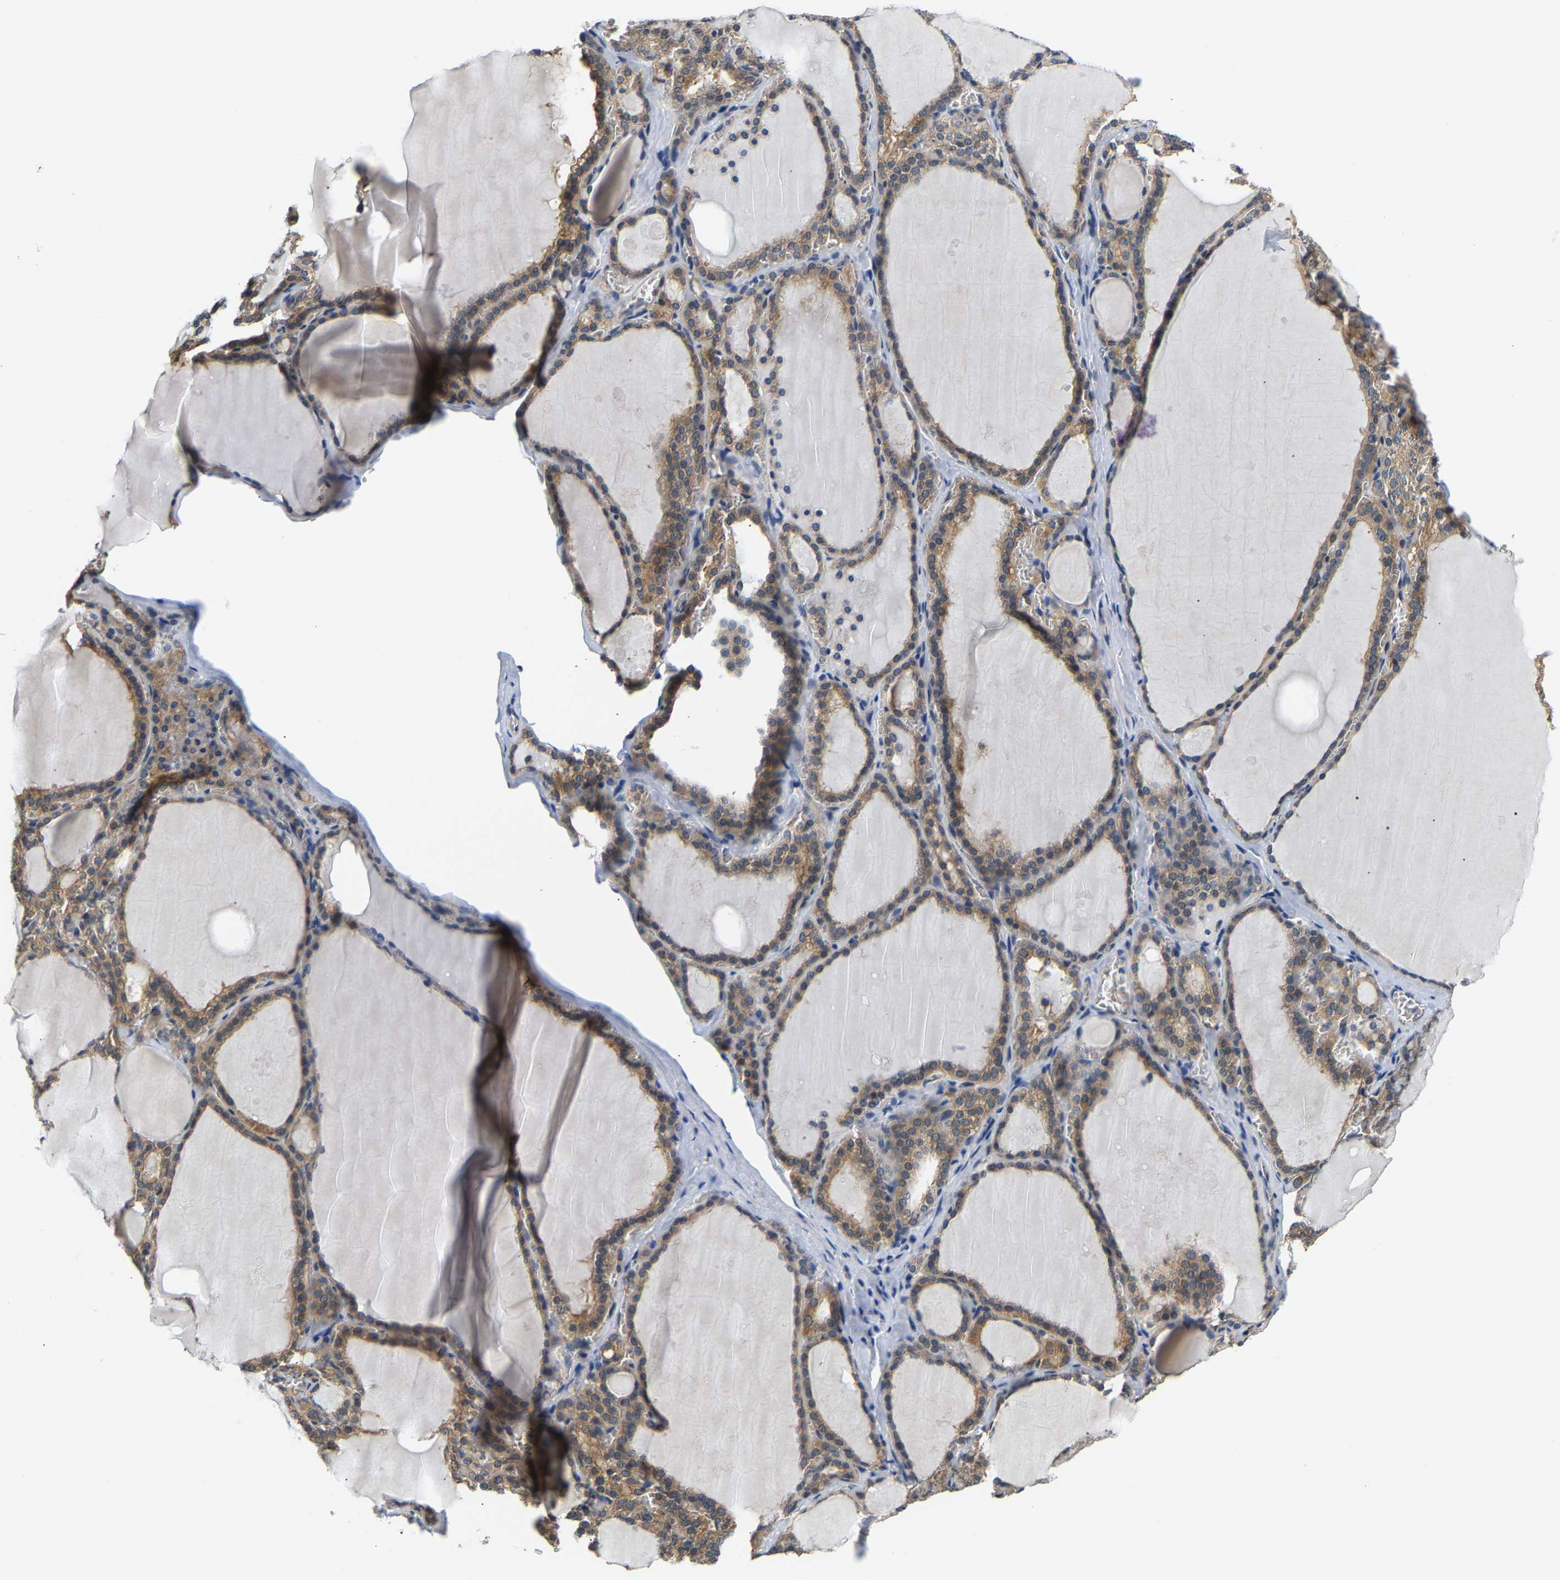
{"staining": {"intensity": "moderate", "quantity": ">75%", "location": "cytoplasmic/membranous"}, "tissue": "thyroid gland", "cell_type": "Glandular cells", "image_type": "normal", "snomed": [{"axis": "morphology", "description": "Normal tissue, NOS"}, {"axis": "topography", "description": "Thyroid gland"}], "caption": "Brown immunohistochemical staining in unremarkable human thyroid gland exhibits moderate cytoplasmic/membranous expression in about >75% of glandular cells.", "gene": "ARHGEF12", "patient": {"sex": "male", "age": 56}}